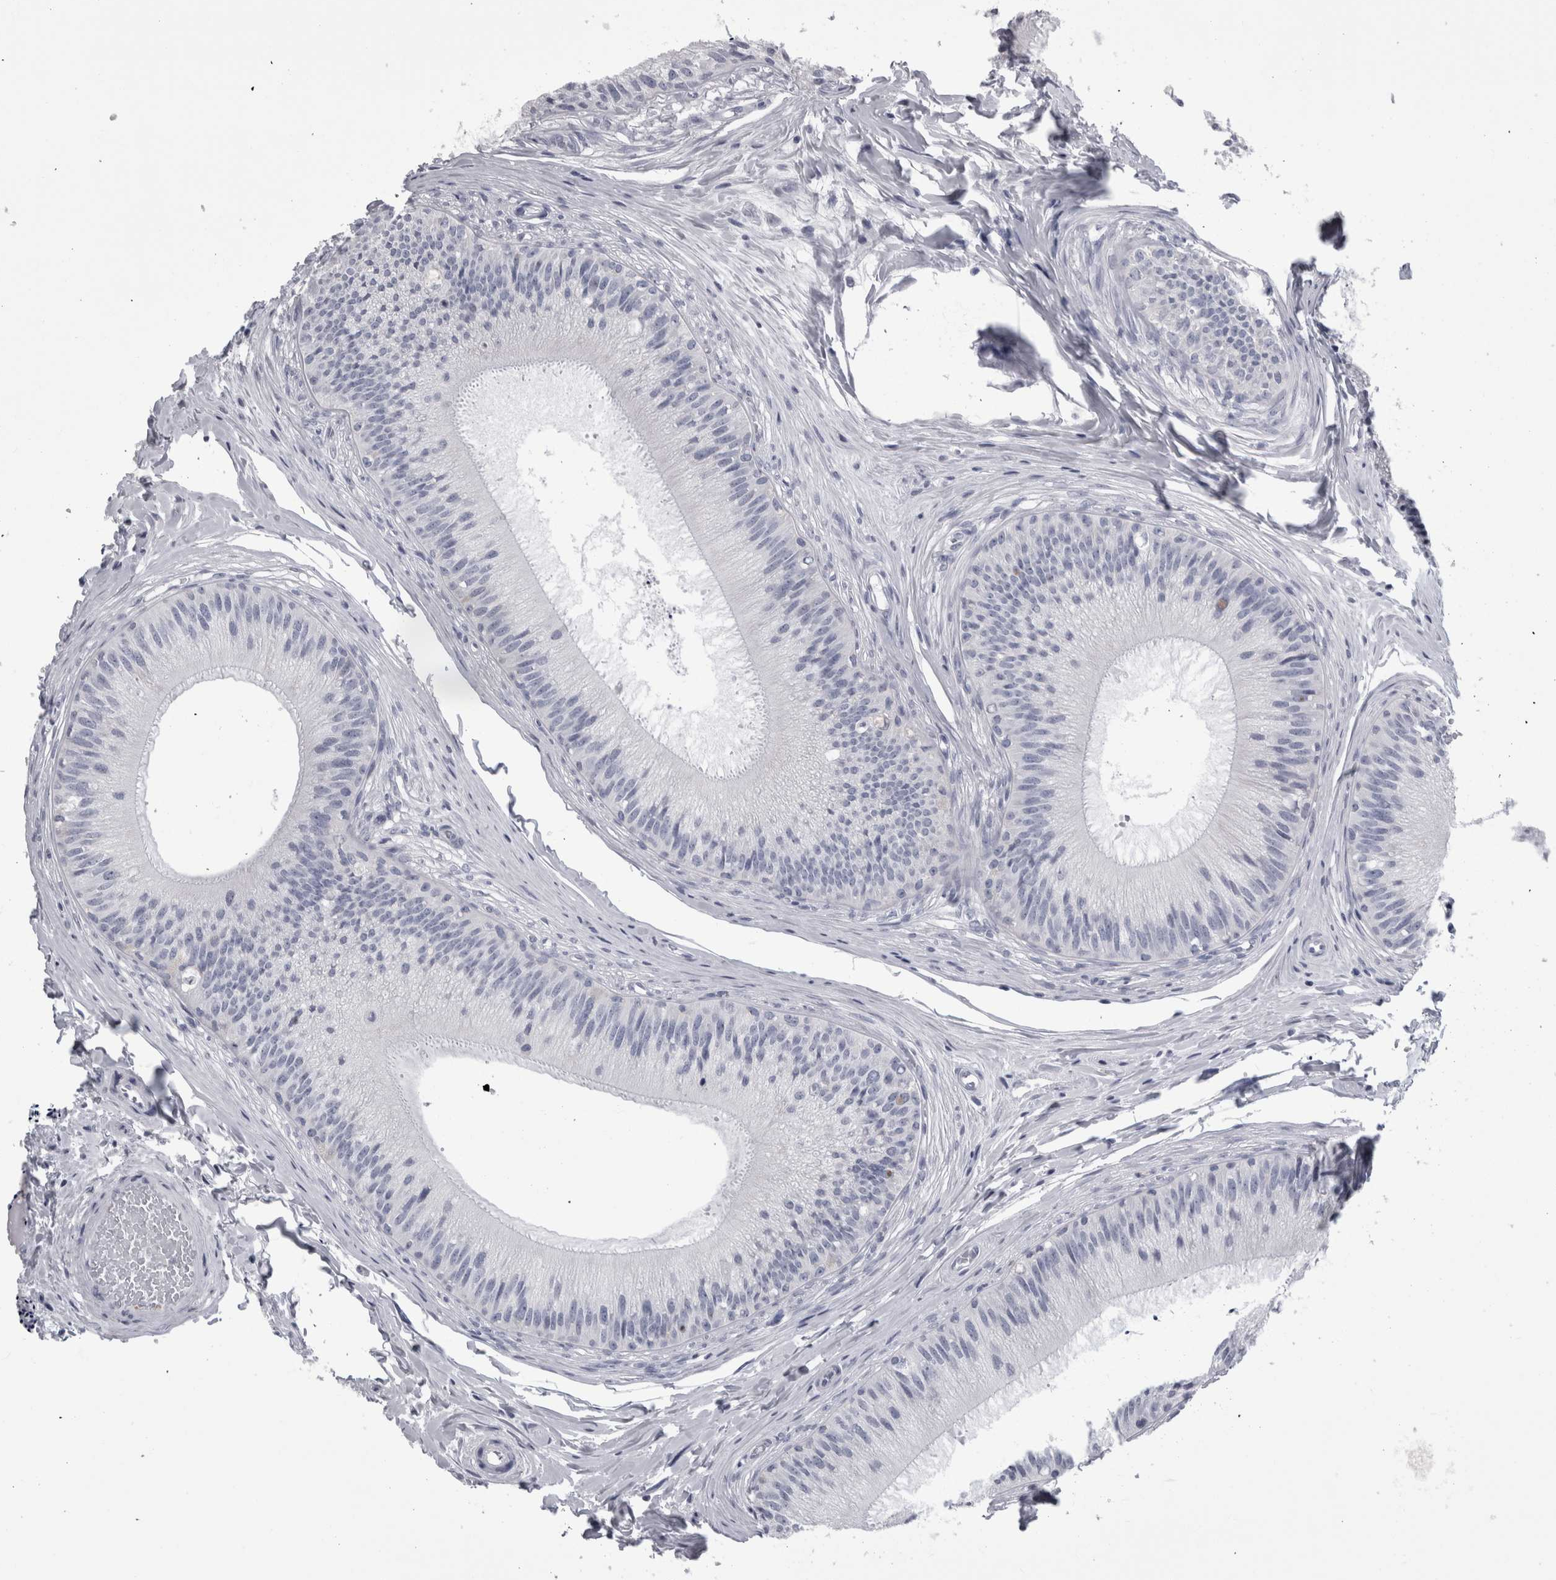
{"staining": {"intensity": "negative", "quantity": "none", "location": "none"}, "tissue": "epididymis", "cell_type": "Glandular cells", "image_type": "normal", "snomed": [{"axis": "morphology", "description": "Normal tissue, NOS"}, {"axis": "topography", "description": "Epididymis"}], "caption": "DAB (3,3'-diaminobenzidine) immunohistochemical staining of benign epididymis displays no significant staining in glandular cells. The staining was performed using DAB to visualize the protein expression in brown, while the nuclei were stained in blue with hematoxylin (Magnification: 20x).", "gene": "ALDH8A1", "patient": {"sex": "male", "age": 31}}